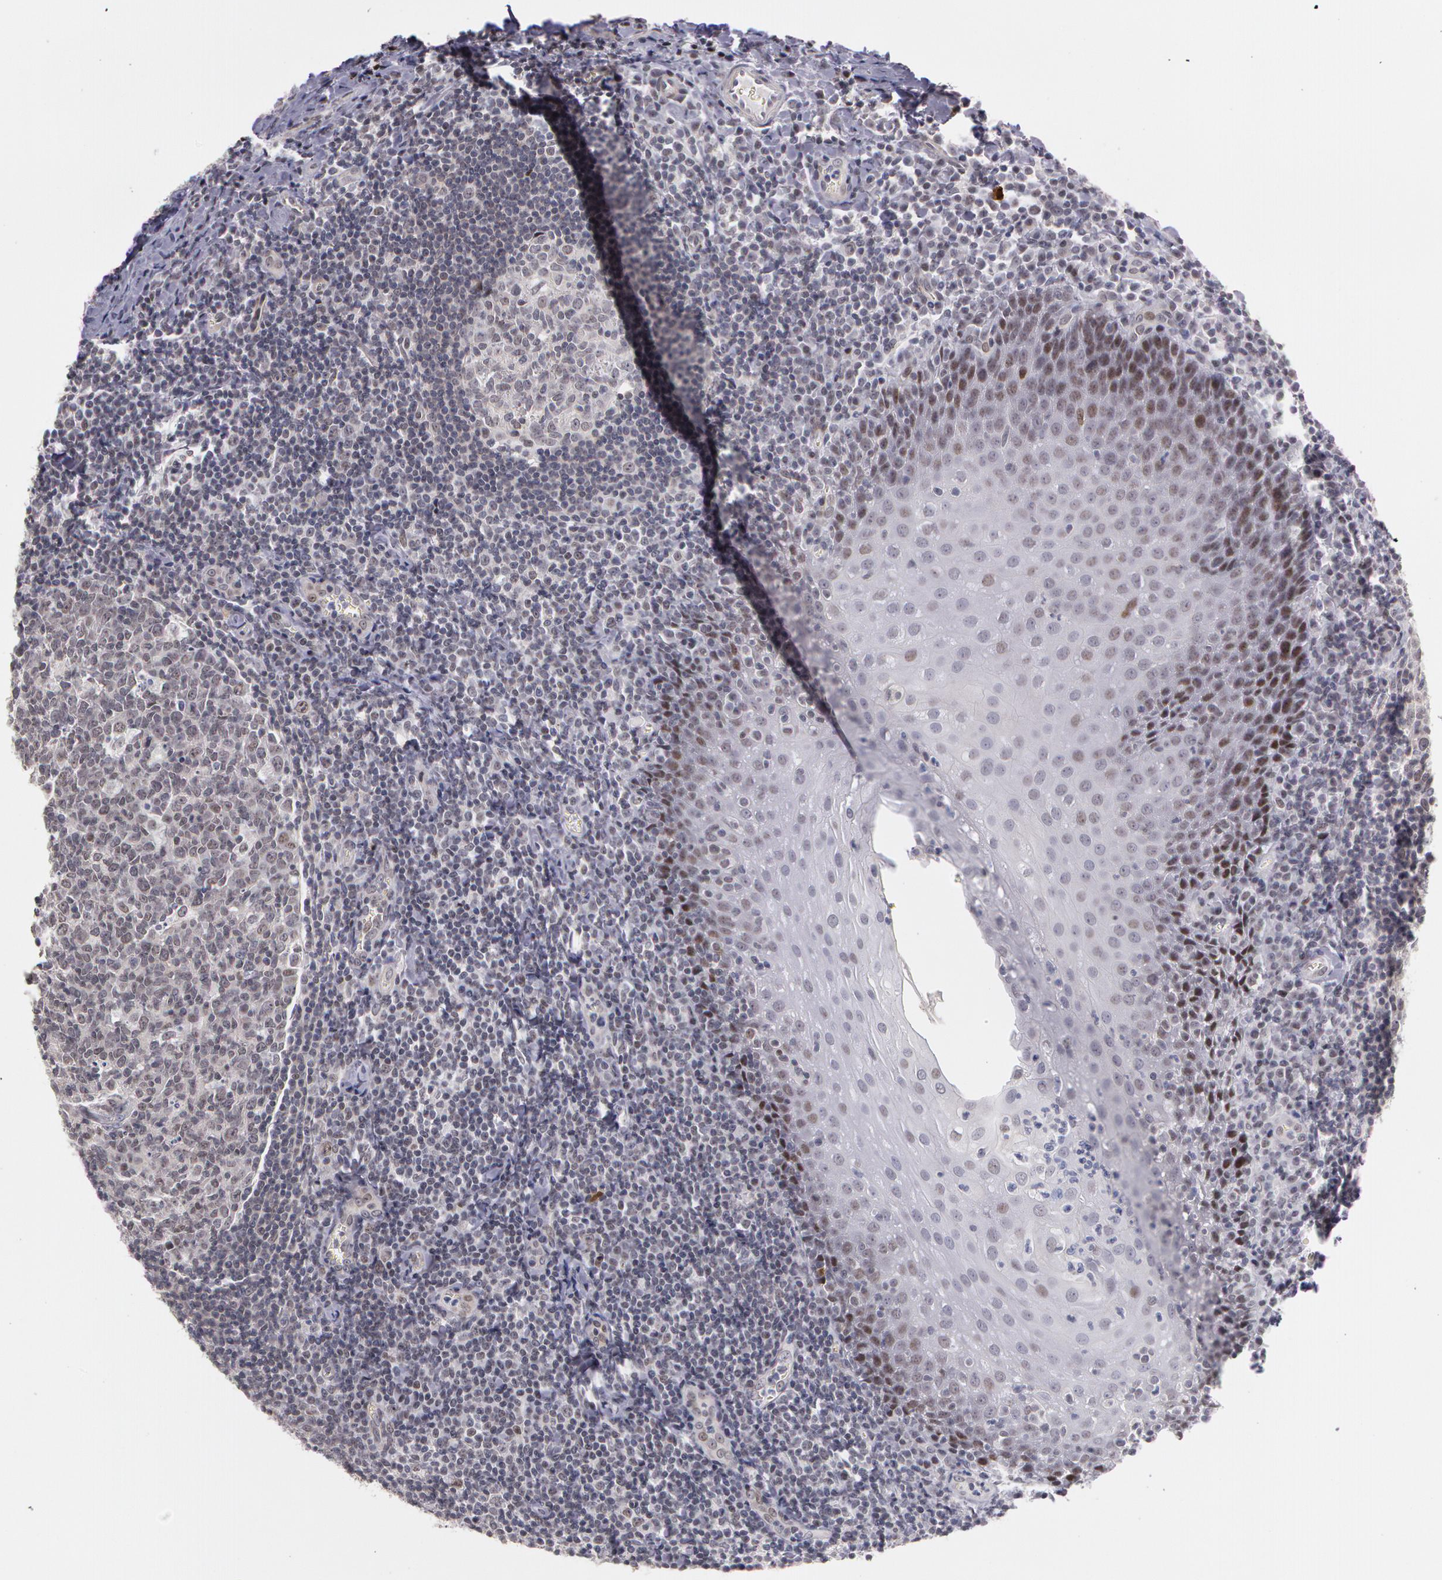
{"staining": {"intensity": "negative", "quantity": "none", "location": "none"}, "tissue": "oral mucosa", "cell_type": "Squamous epithelial cells", "image_type": "normal", "snomed": [{"axis": "morphology", "description": "Normal tissue, NOS"}, {"axis": "topography", "description": "Oral tissue"}], "caption": "Immunohistochemistry photomicrograph of normal oral mucosa: human oral mucosa stained with DAB displays no significant protein positivity in squamous epithelial cells.", "gene": "PRICKLE1", "patient": {"sex": "male", "age": 20}}